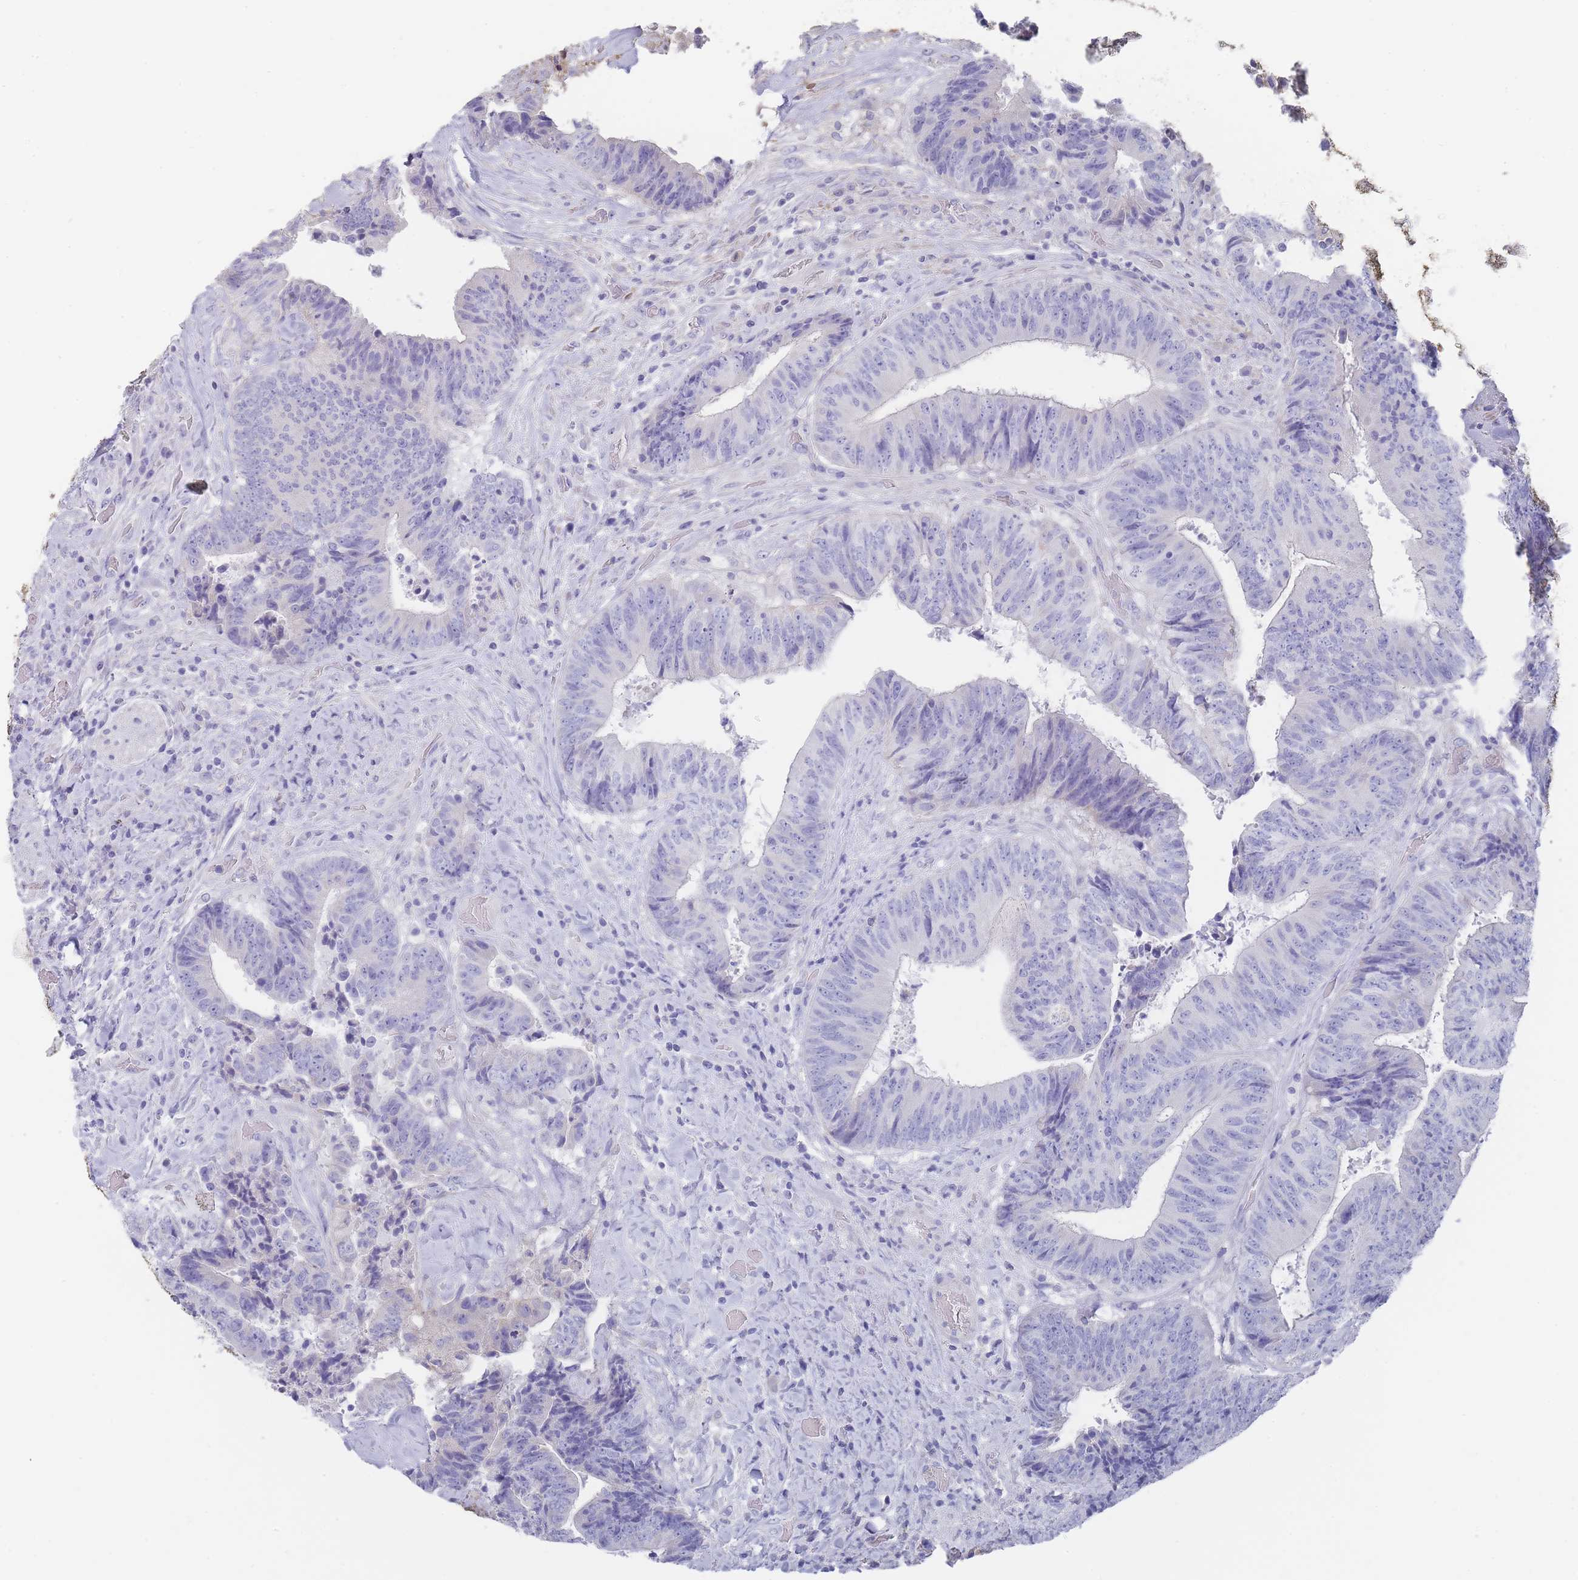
{"staining": {"intensity": "negative", "quantity": "none", "location": "none"}, "tissue": "colorectal cancer", "cell_type": "Tumor cells", "image_type": "cancer", "snomed": [{"axis": "morphology", "description": "Adenocarcinoma, NOS"}, {"axis": "topography", "description": "Rectum"}], "caption": "Colorectal cancer was stained to show a protein in brown. There is no significant expression in tumor cells.", "gene": "SCCPDH", "patient": {"sex": "male", "age": 72}}